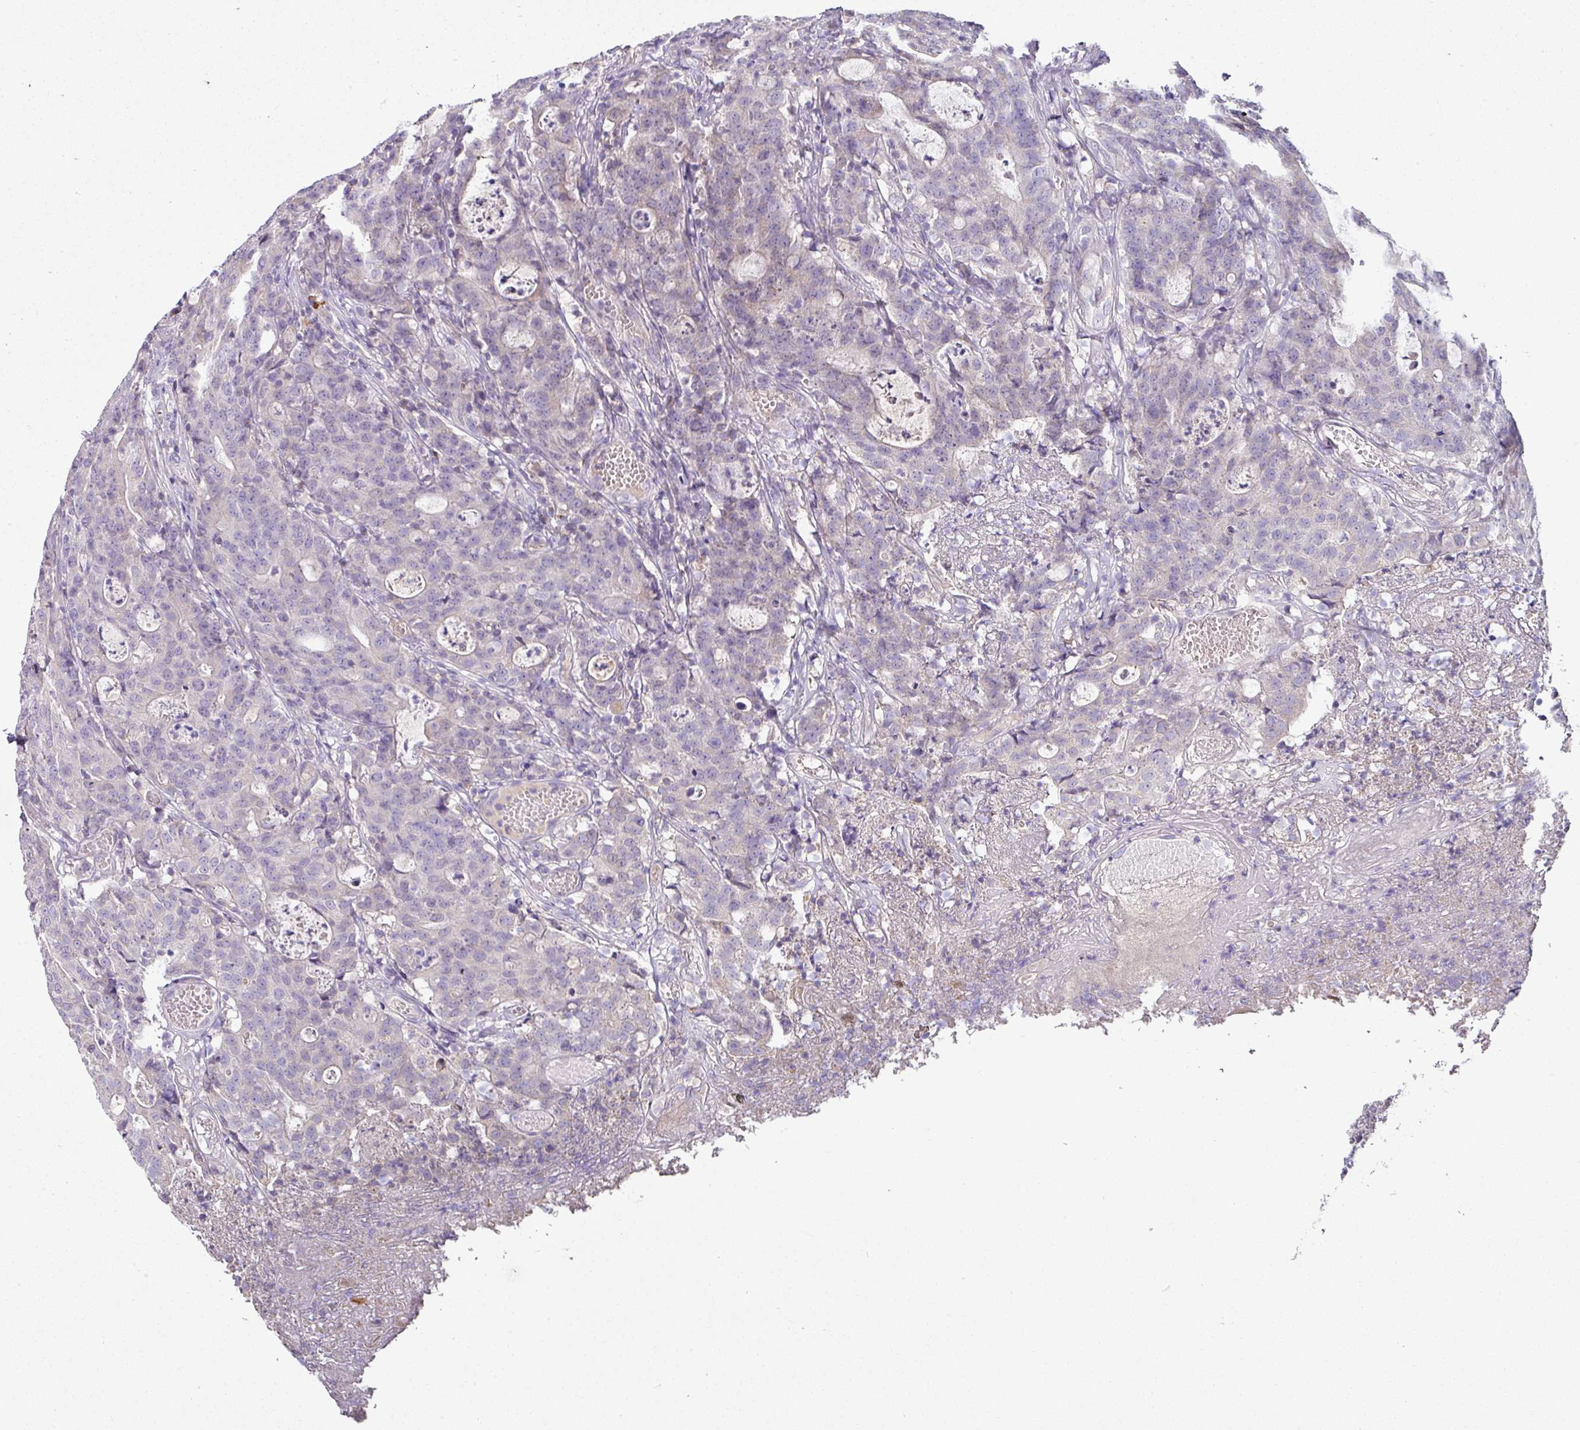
{"staining": {"intensity": "negative", "quantity": "none", "location": "none"}, "tissue": "colorectal cancer", "cell_type": "Tumor cells", "image_type": "cancer", "snomed": [{"axis": "morphology", "description": "Adenocarcinoma, NOS"}, {"axis": "topography", "description": "Colon"}], "caption": "A micrograph of colorectal cancer stained for a protein reveals no brown staining in tumor cells.", "gene": "SLAMF6", "patient": {"sex": "male", "age": 83}}